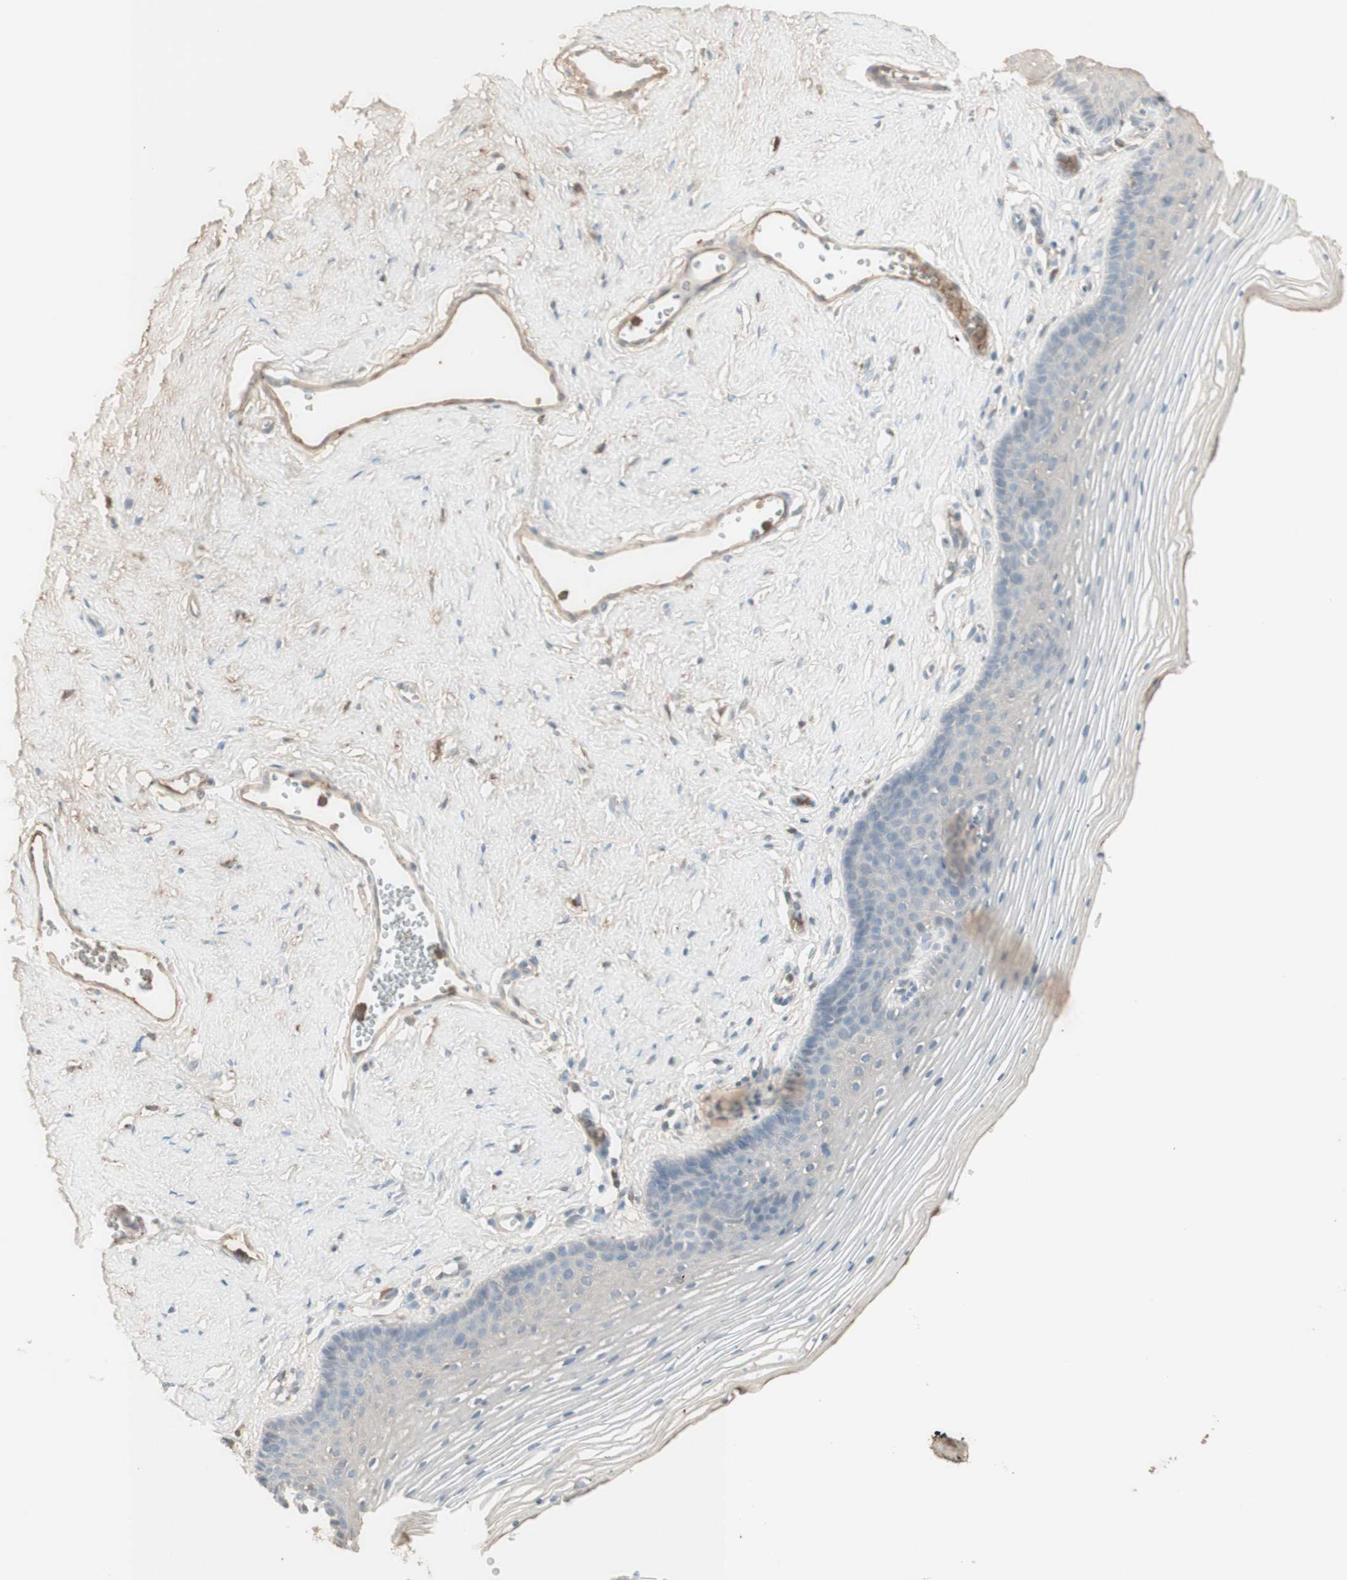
{"staining": {"intensity": "negative", "quantity": "none", "location": "none"}, "tissue": "vagina", "cell_type": "Squamous epithelial cells", "image_type": "normal", "snomed": [{"axis": "morphology", "description": "Normal tissue, NOS"}, {"axis": "topography", "description": "Vagina"}], "caption": "Immunohistochemistry photomicrograph of unremarkable vagina stained for a protein (brown), which demonstrates no expression in squamous epithelial cells. Nuclei are stained in blue.", "gene": "IFNG", "patient": {"sex": "female", "age": 32}}